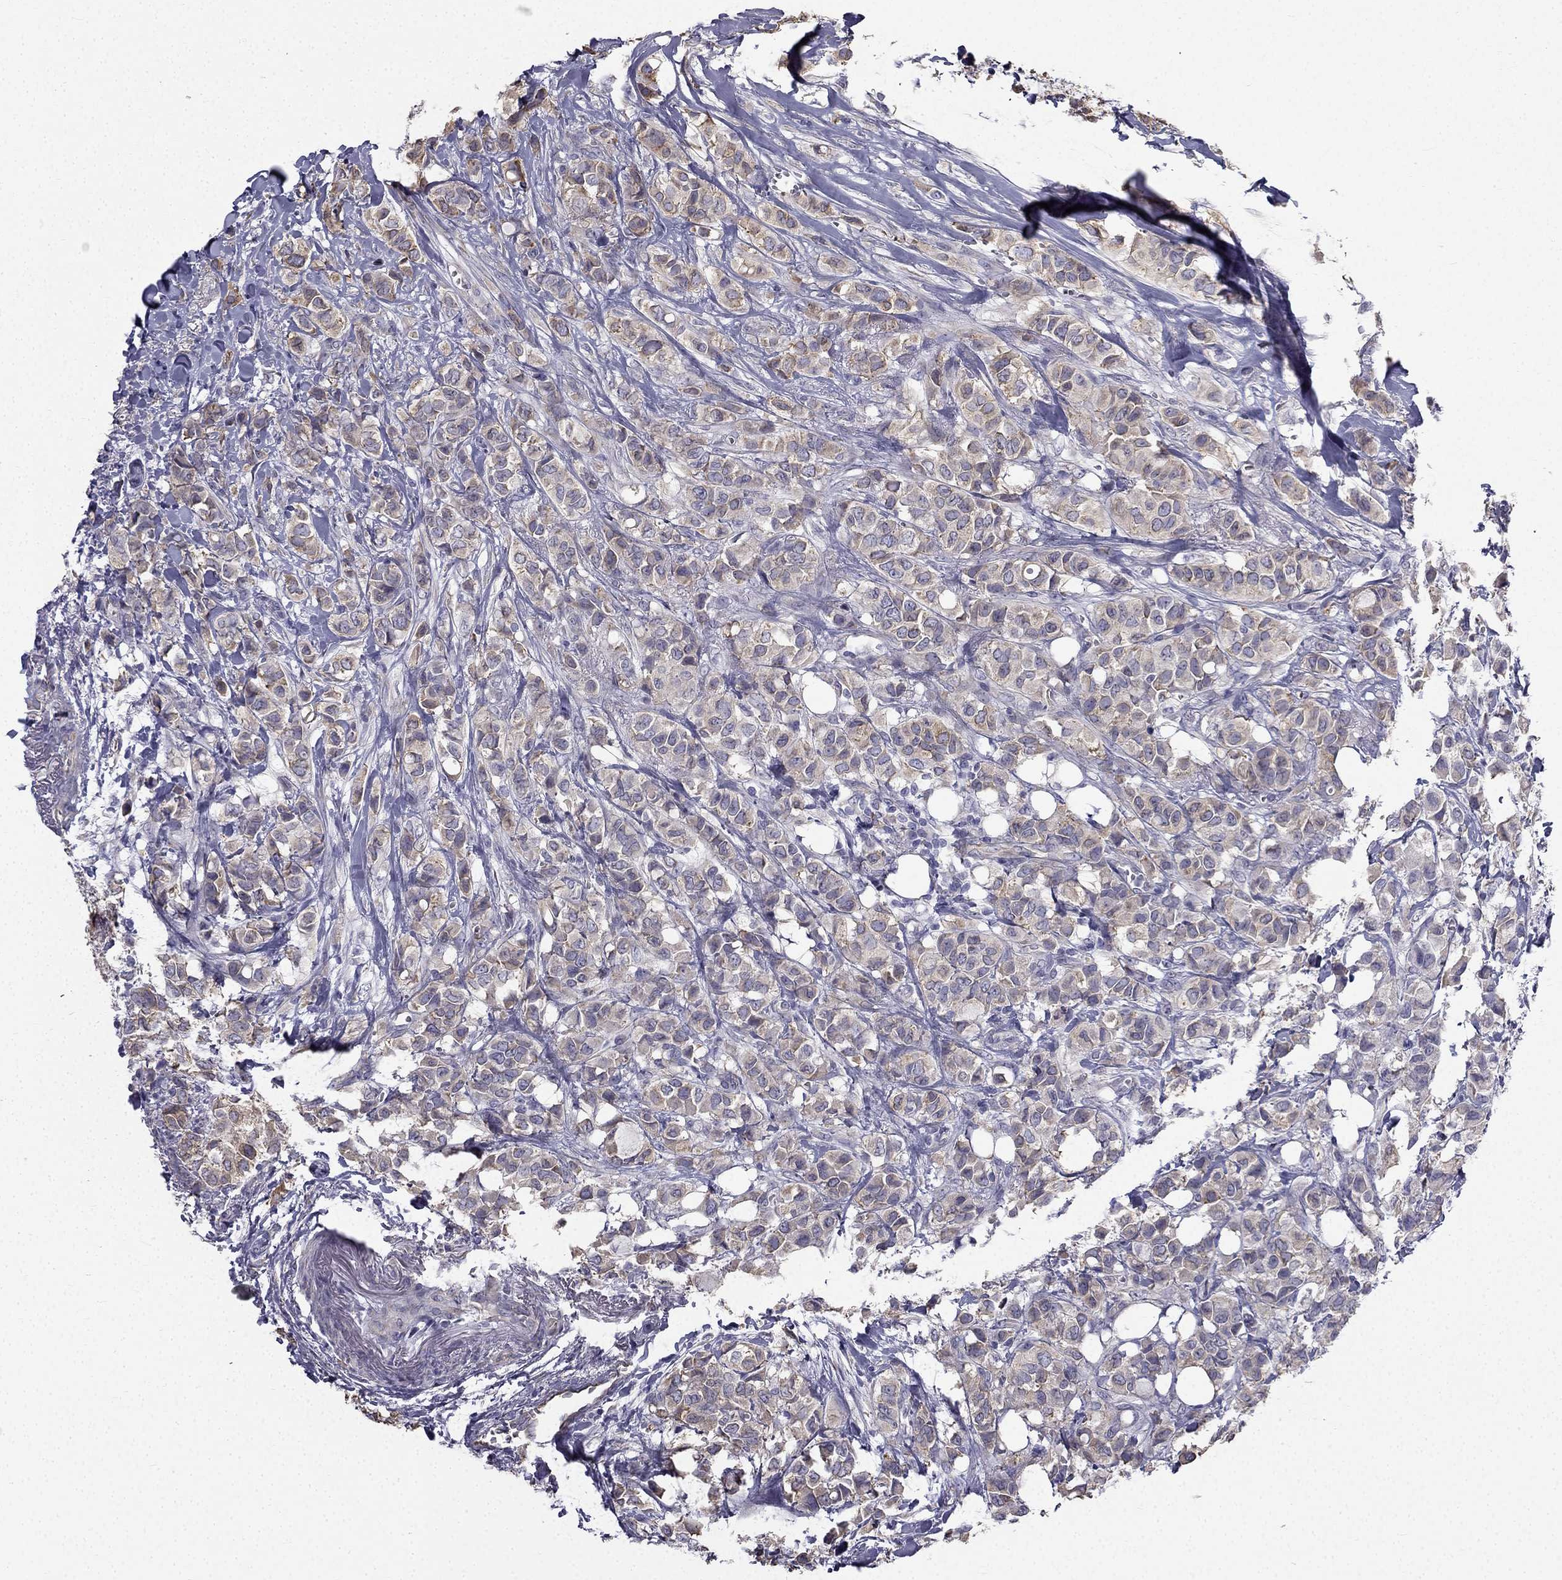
{"staining": {"intensity": "weak", "quantity": ">75%", "location": "cytoplasmic/membranous"}, "tissue": "breast cancer", "cell_type": "Tumor cells", "image_type": "cancer", "snomed": [{"axis": "morphology", "description": "Duct carcinoma"}, {"axis": "topography", "description": "Breast"}], "caption": "Protein staining displays weak cytoplasmic/membranous positivity in approximately >75% of tumor cells in infiltrating ductal carcinoma (breast).", "gene": "CCDC40", "patient": {"sex": "female", "age": 85}}